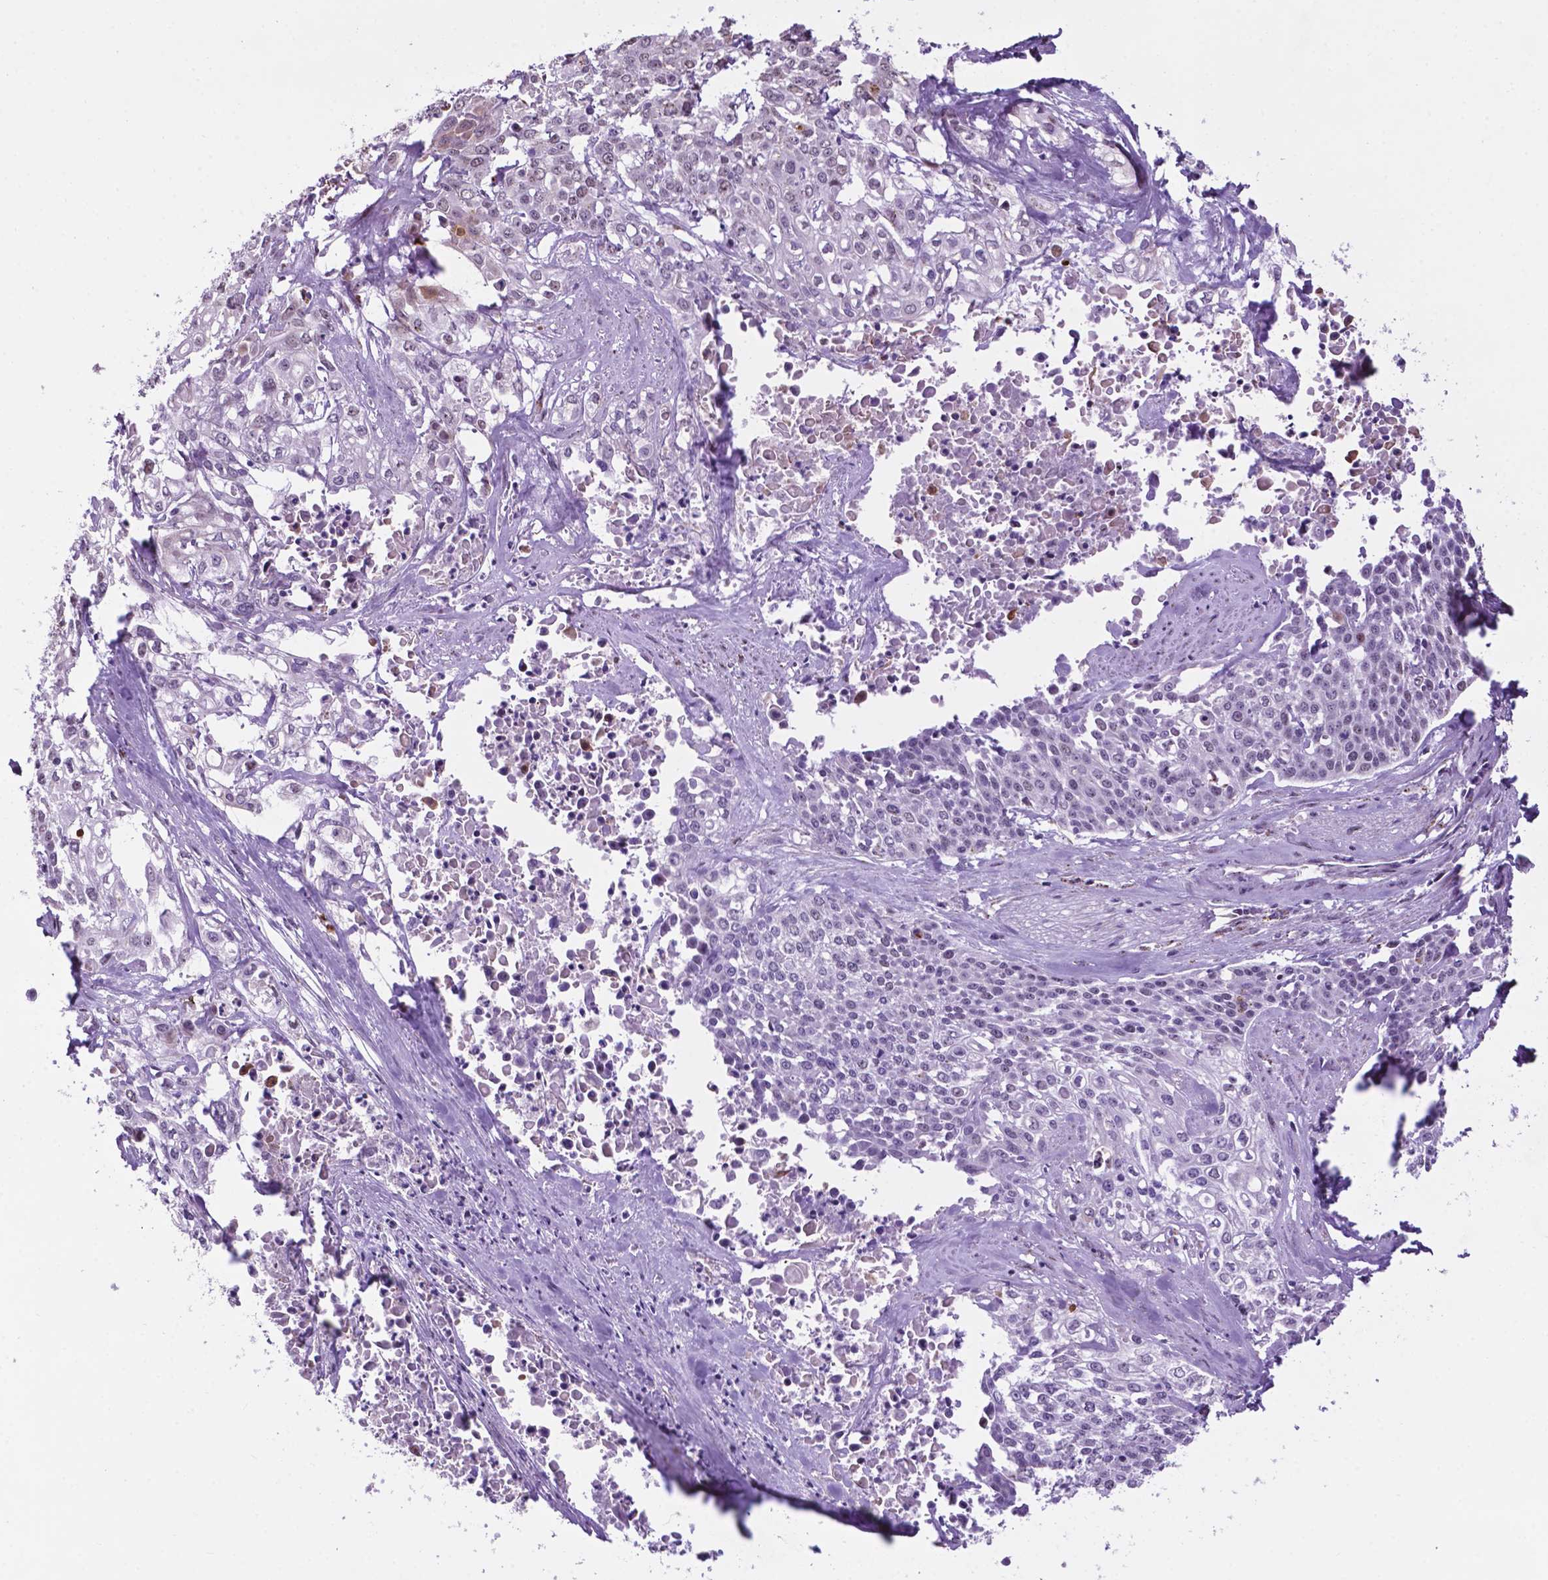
{"staining": {"intensity": "negative", "quantity": "none", "location": "none"}, "tissue": "cervical cancer", "cell_type": "Tumor cells", "image_type": "cancer", "snomed": [{"axis": "morphology", "description": "Squamous cell carcinoma, NOS"}, {"axis": "topography", "description": "Cervix"}], "caption": "Immunohistochemistry micrograph of human cervical cancer (squamous cell carcinoma) stained for a protein (brown), which exhibits no positivity in tumor cells.", "gene": "SMAD3", "patient": {"sex": "female", "age": 39}}